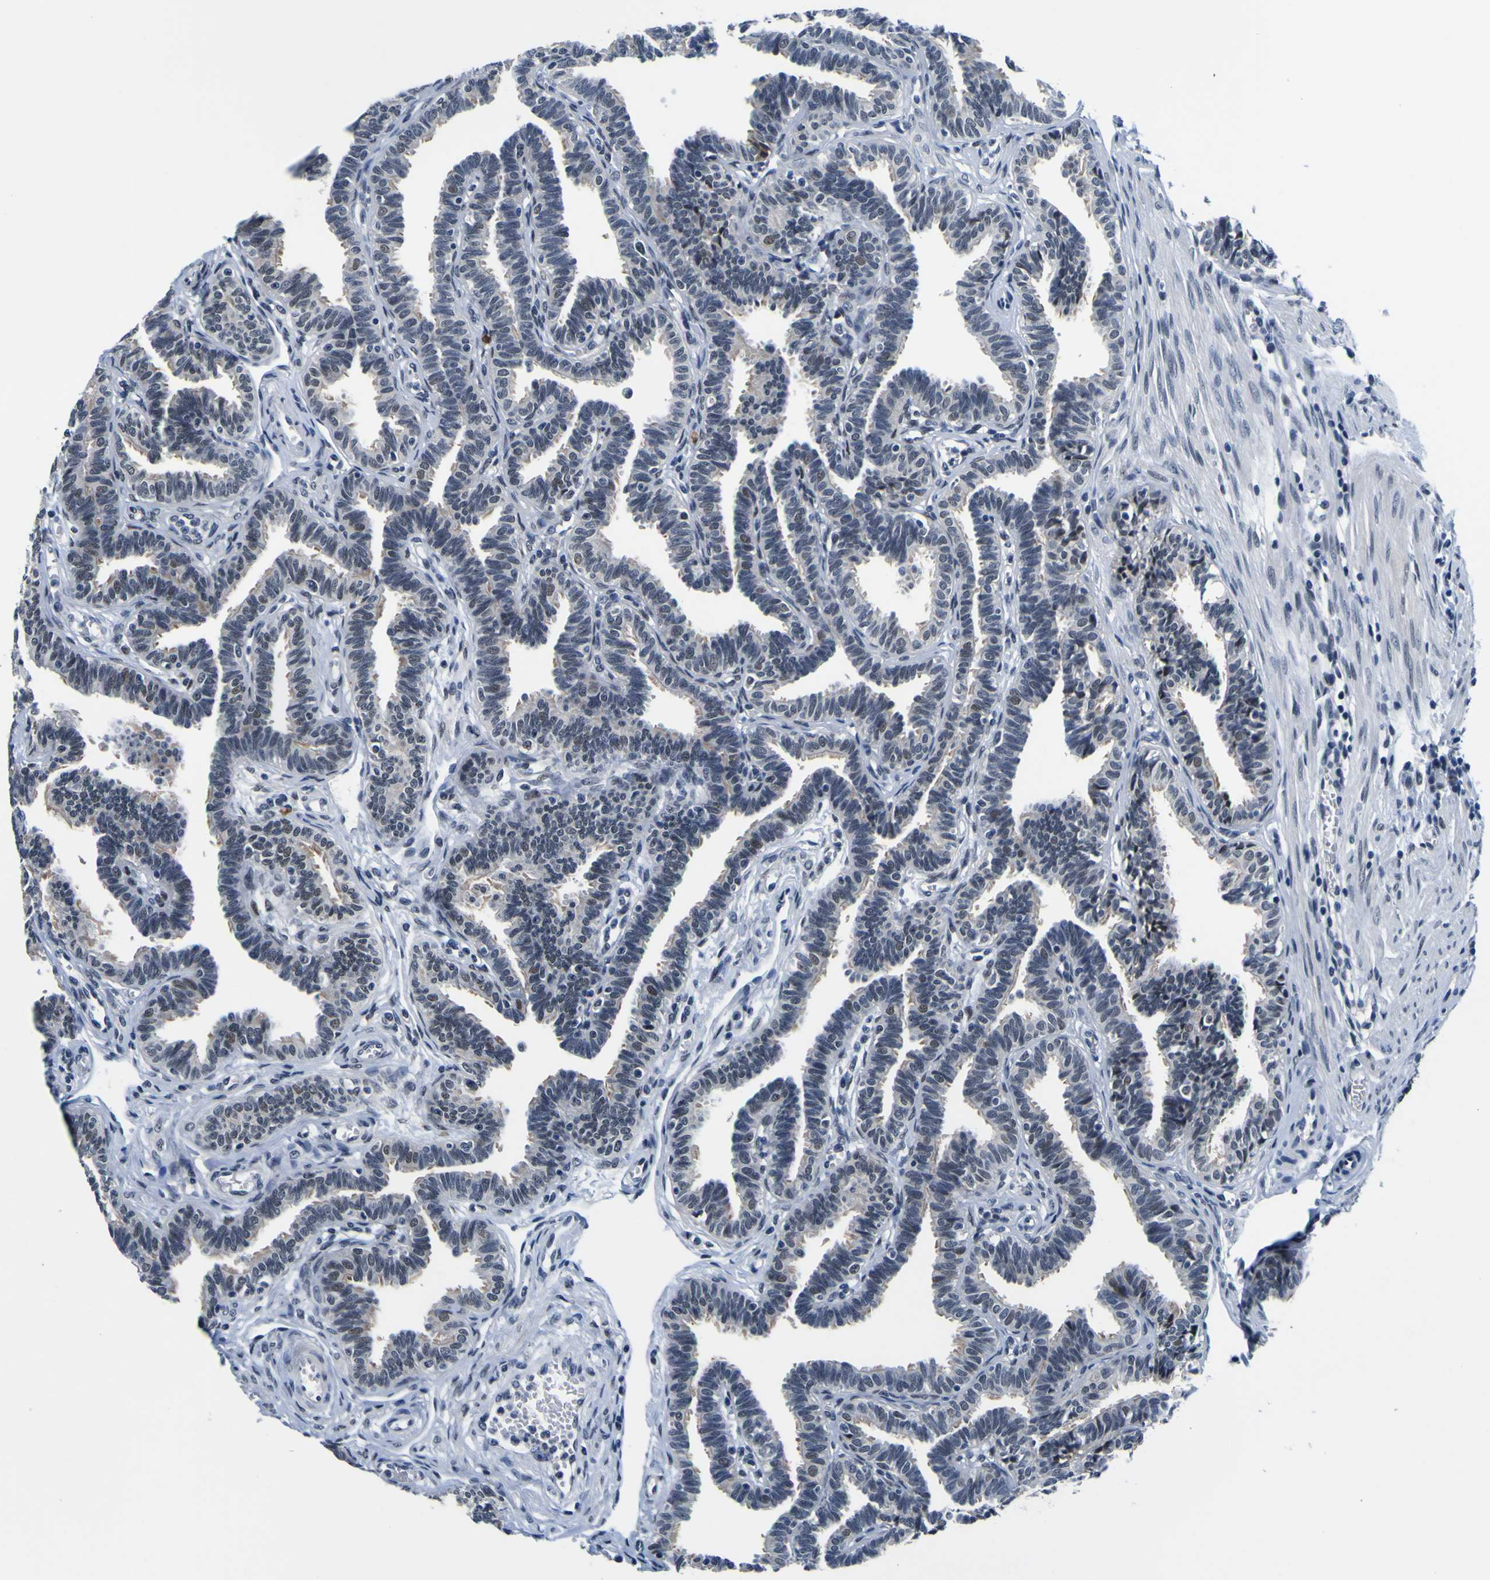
{"staining": {"intensity": "weak", "quantity": "25%-75%", "location": "nuclear"}, "tissue": "fallopian tube", "cell_type": "Glandular cells", "image_type": "normal", "snomed": [{"axis": "morphology", "description": "Normal tissue, NOS"}, {"axis": "topography", "description": "Fallopian tube"}, {"axis": "topography", "description": "Ovary"}], "caption": "Weak nuclear protein expression is appreciated in approximately 25%-75% of glandular cells in fallopian tube. (Stains: DAB (3,3'-diaminobenzidine) in brown, nuclei in blue, Microscopy: brightfield microscopy at high magnification).", "gene": "CUL4B", "patient": {"sex": "female", "age": 23}}